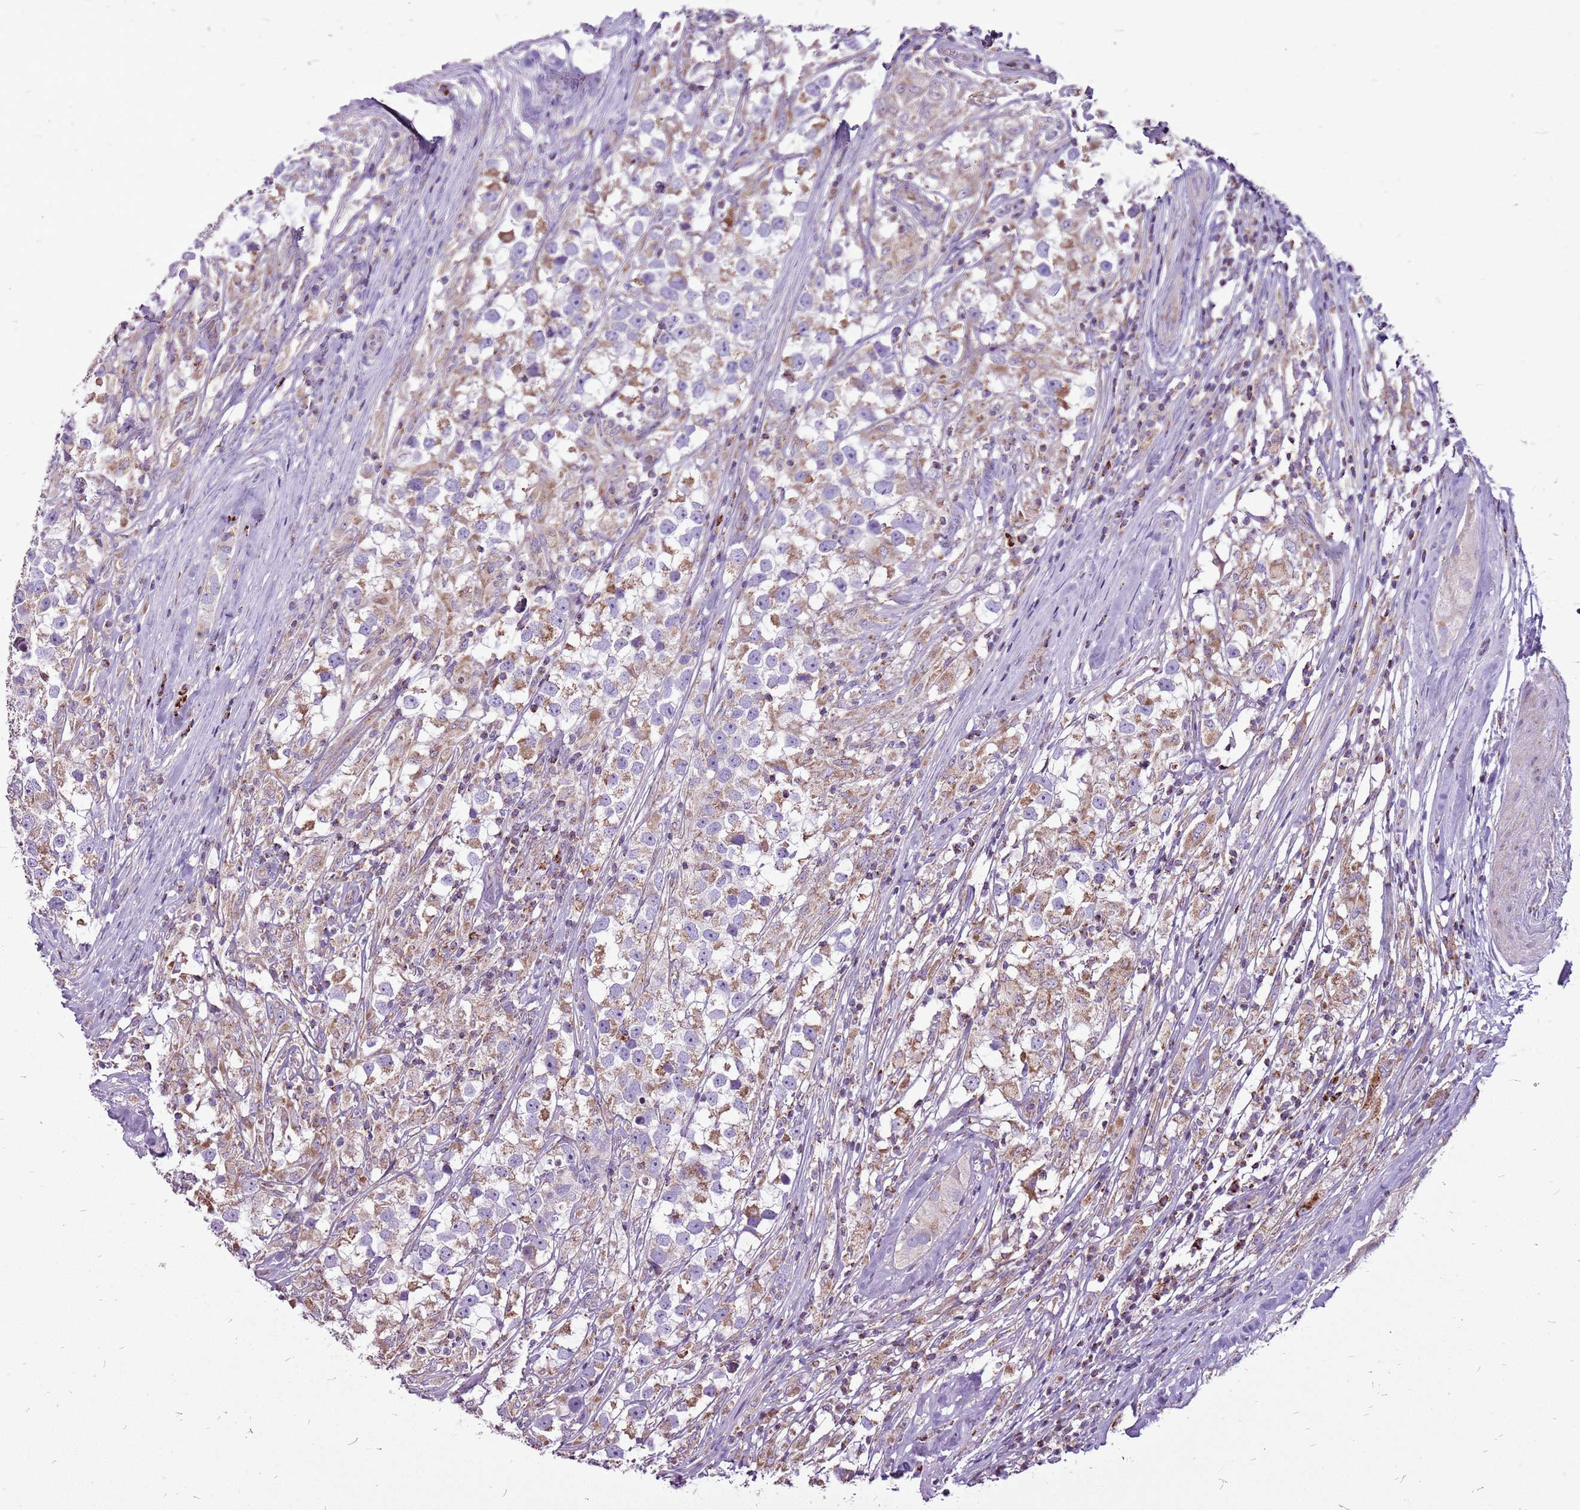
{"staining": {"intensity": "moderate", "quantity": ">75%", "location": "cytoplasmic/membranous"}, "tissue": "testis cancer", "cell_type": "Tumor cells", "image_type": "cancer", "snomed": [{"axis": "morphology", "description": "Seminoma, NOS"}, {"axis": "topography", "description": "Testis"}], "caption": "Tumor cells display medium levels of moderate cytoplasmic/membranous expression in about >75% of cells in testis cancer.", "gene": "GCDH", "patient": {"sex": "male", "age": 46}}